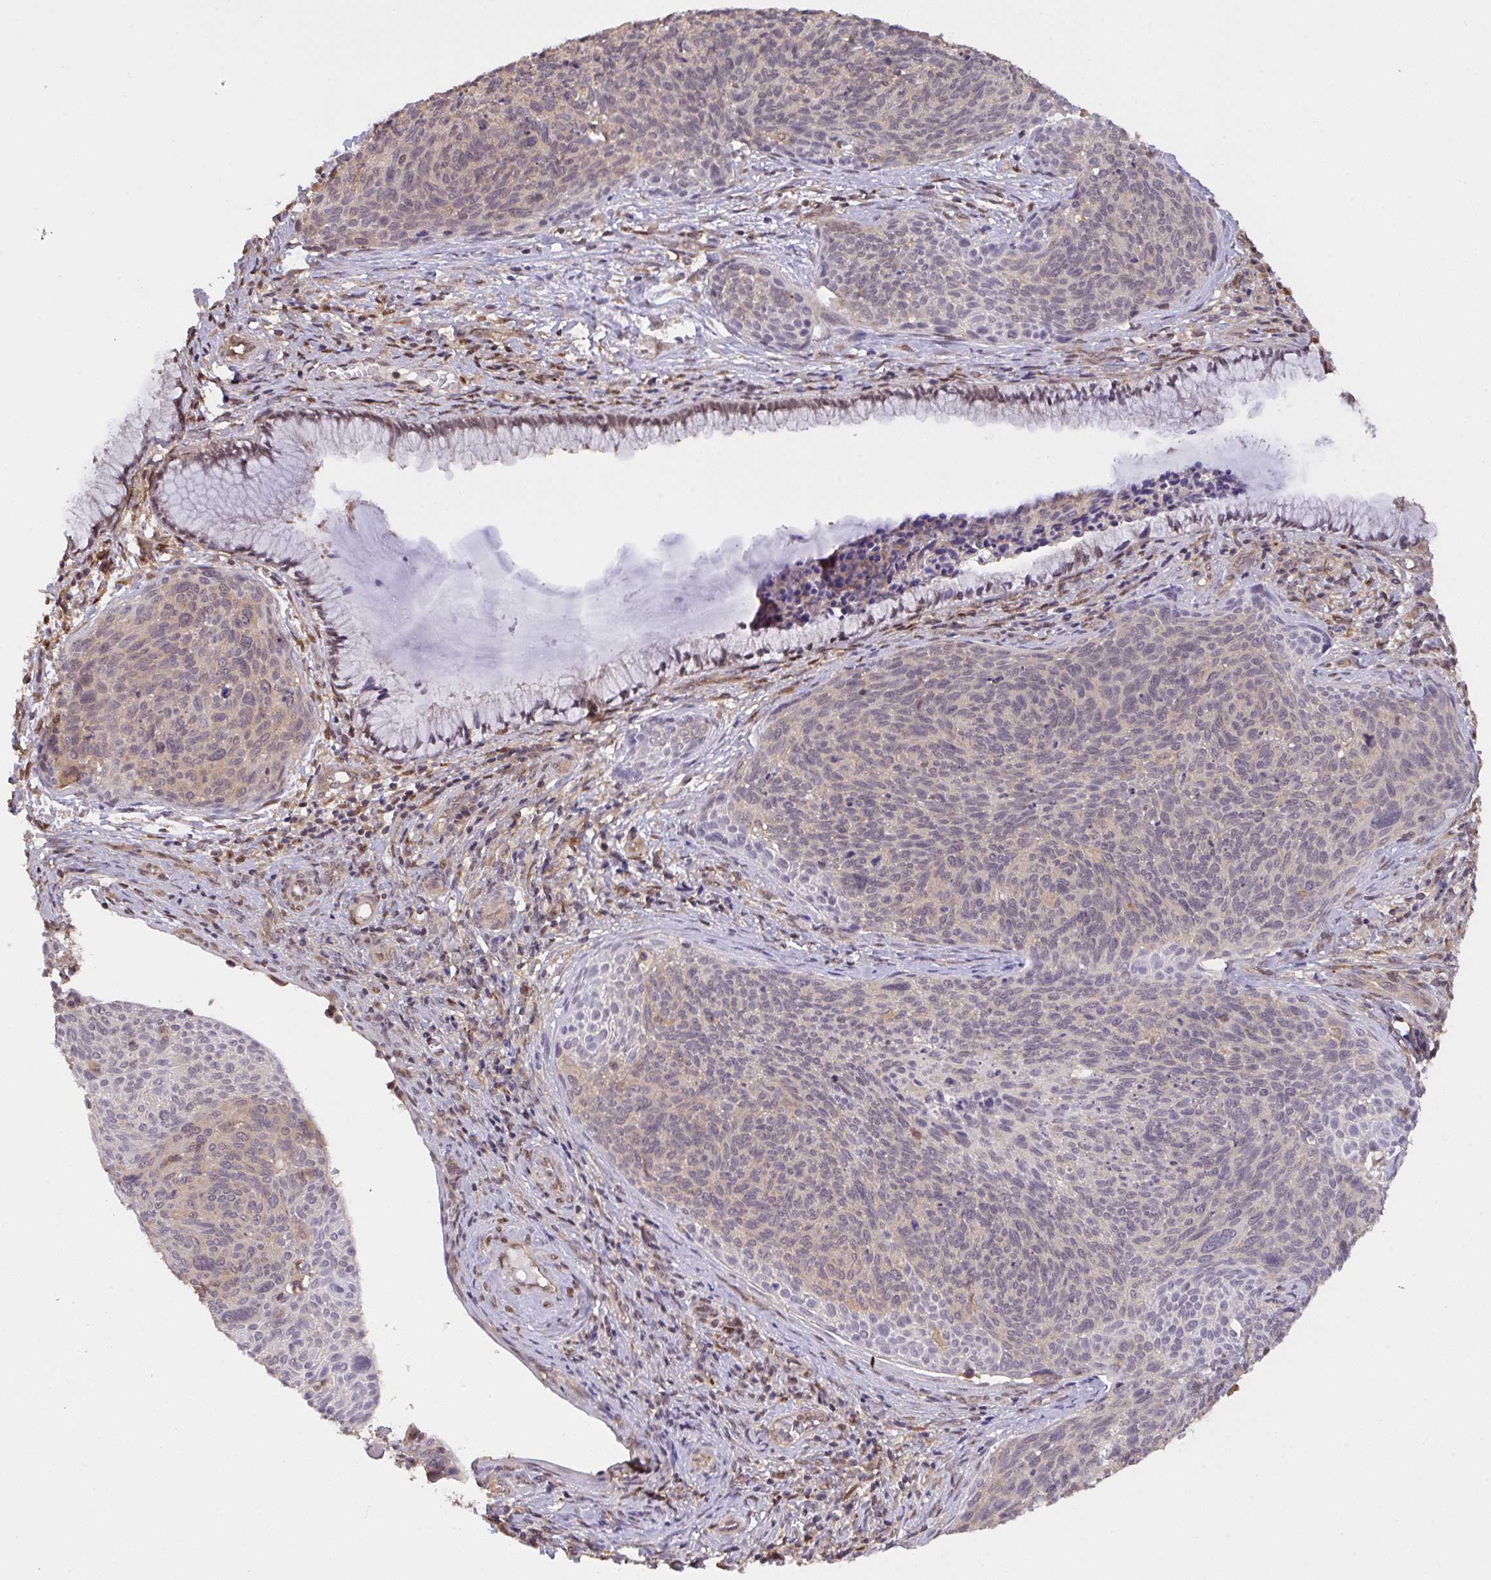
{"staining": {"intensity": "moderate", "quantity": "<25%", "location": "cytoplasmic/membranous"}, "tissue": "cervical cancer", "cell_type": "Tumor cells", "image_type": "cancer", "snomed": [{"axis": "morphology", "description": "Squamous cell carcinoma, NOS"}, {"axis": "topography", "description": "Cervix"}], "caption": "Squamous cell carcinoma (cervical) stained with a protein marker demonstrates moderate staining in tumor cells.", "gene": "C12orf57", "patient": {"sex": "female", "age": 49}}